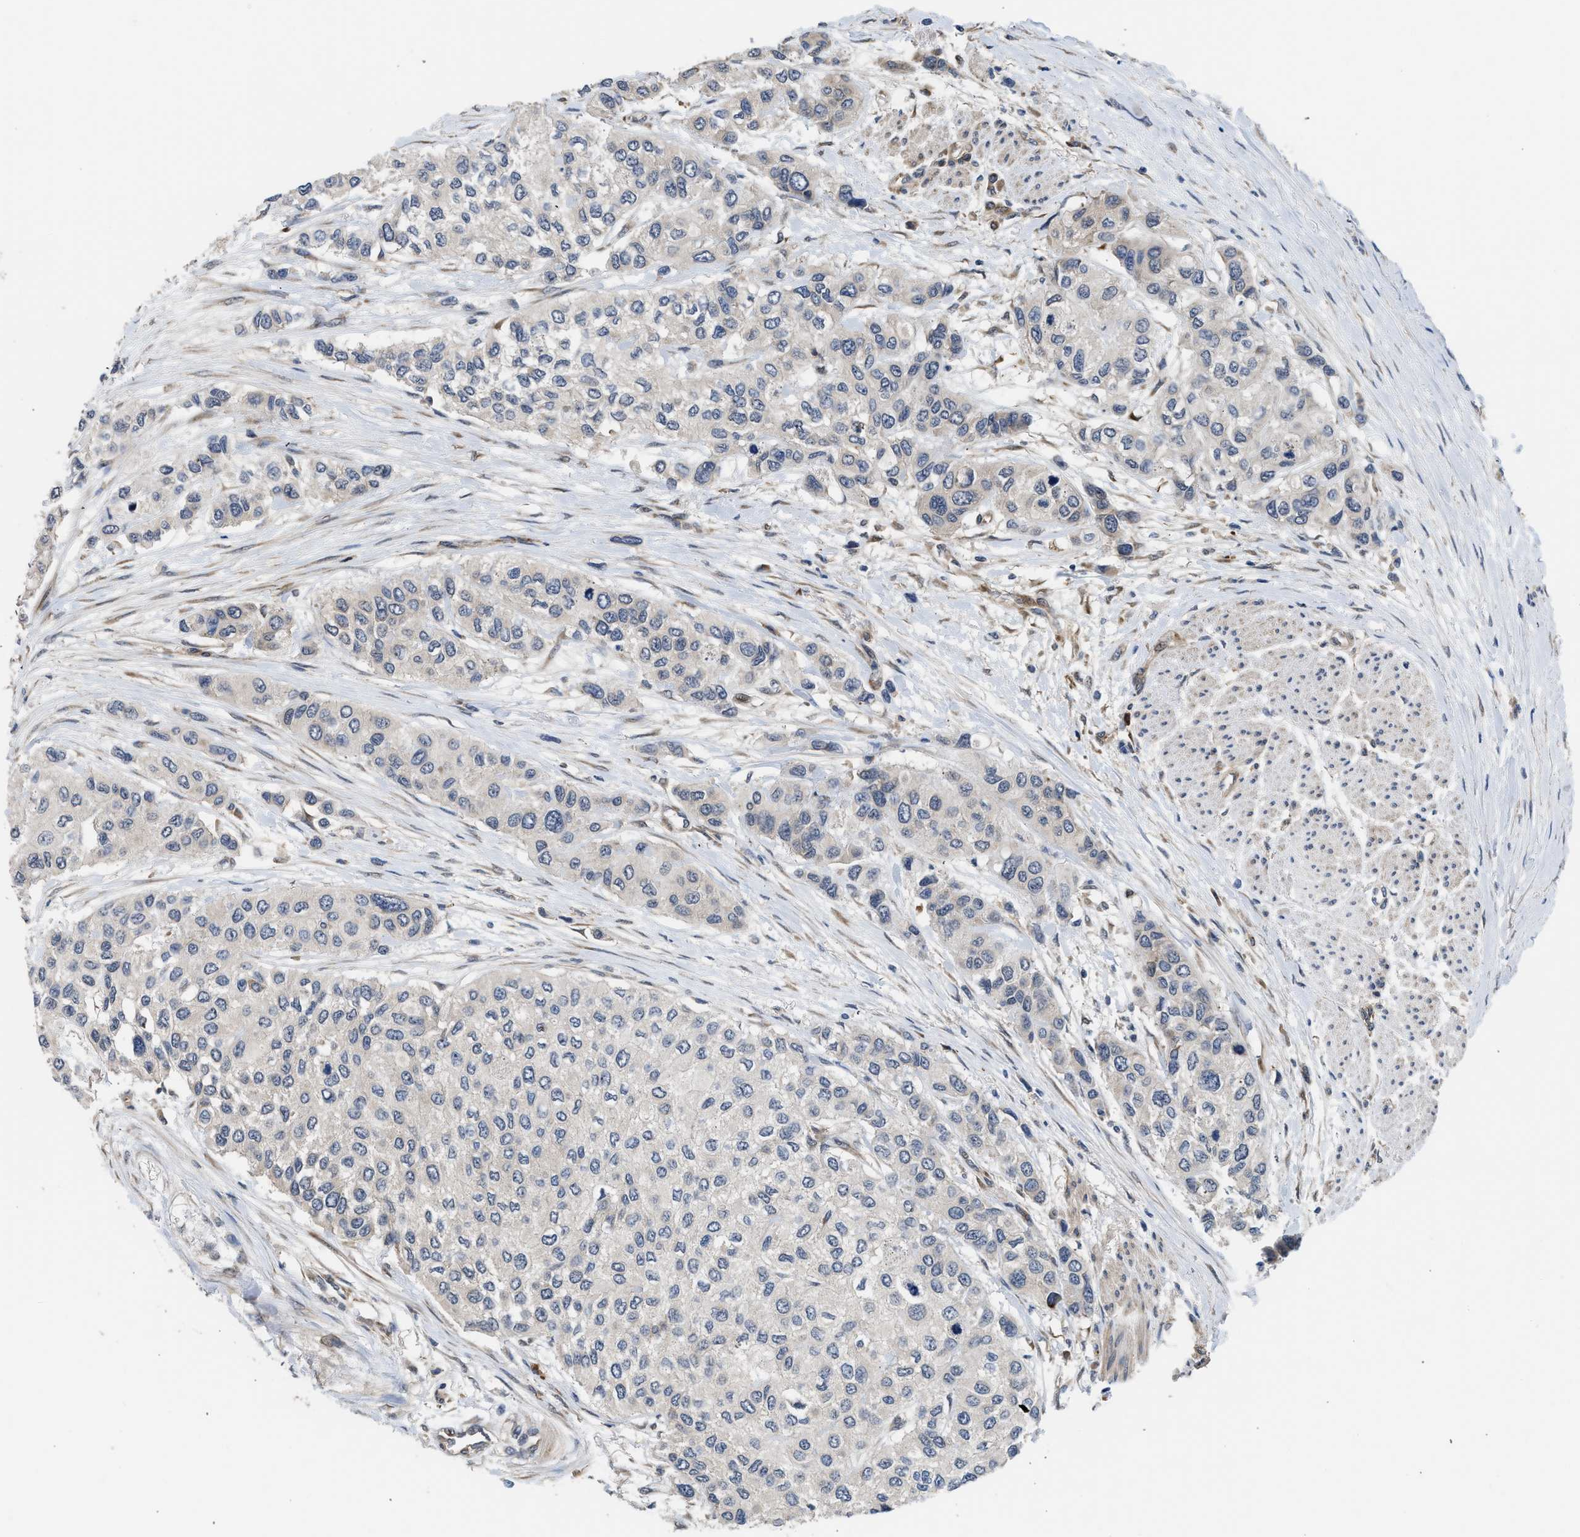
{"staining": {"intensity": "negative", "quantity": "none", "location": "none"}, "tissue": "urothelial cancer", "cell_type": "Tumor cells", "image_type": "cancer", "snomed": [{"axis": "morphology", "description": "Urothelial carcinoma, High grade"}, {"axis": "topography", "description": "Urinary bladder"}], "caption": "High magnification brightfield microscopy of high-grade urothelial carcinoma stained with DAB (brown) and counterstained with hematoxylin (blue): tumor cells show no significant positivity.", "gene": "POLG2", "patient": {"sex": "female", "age": 56}}